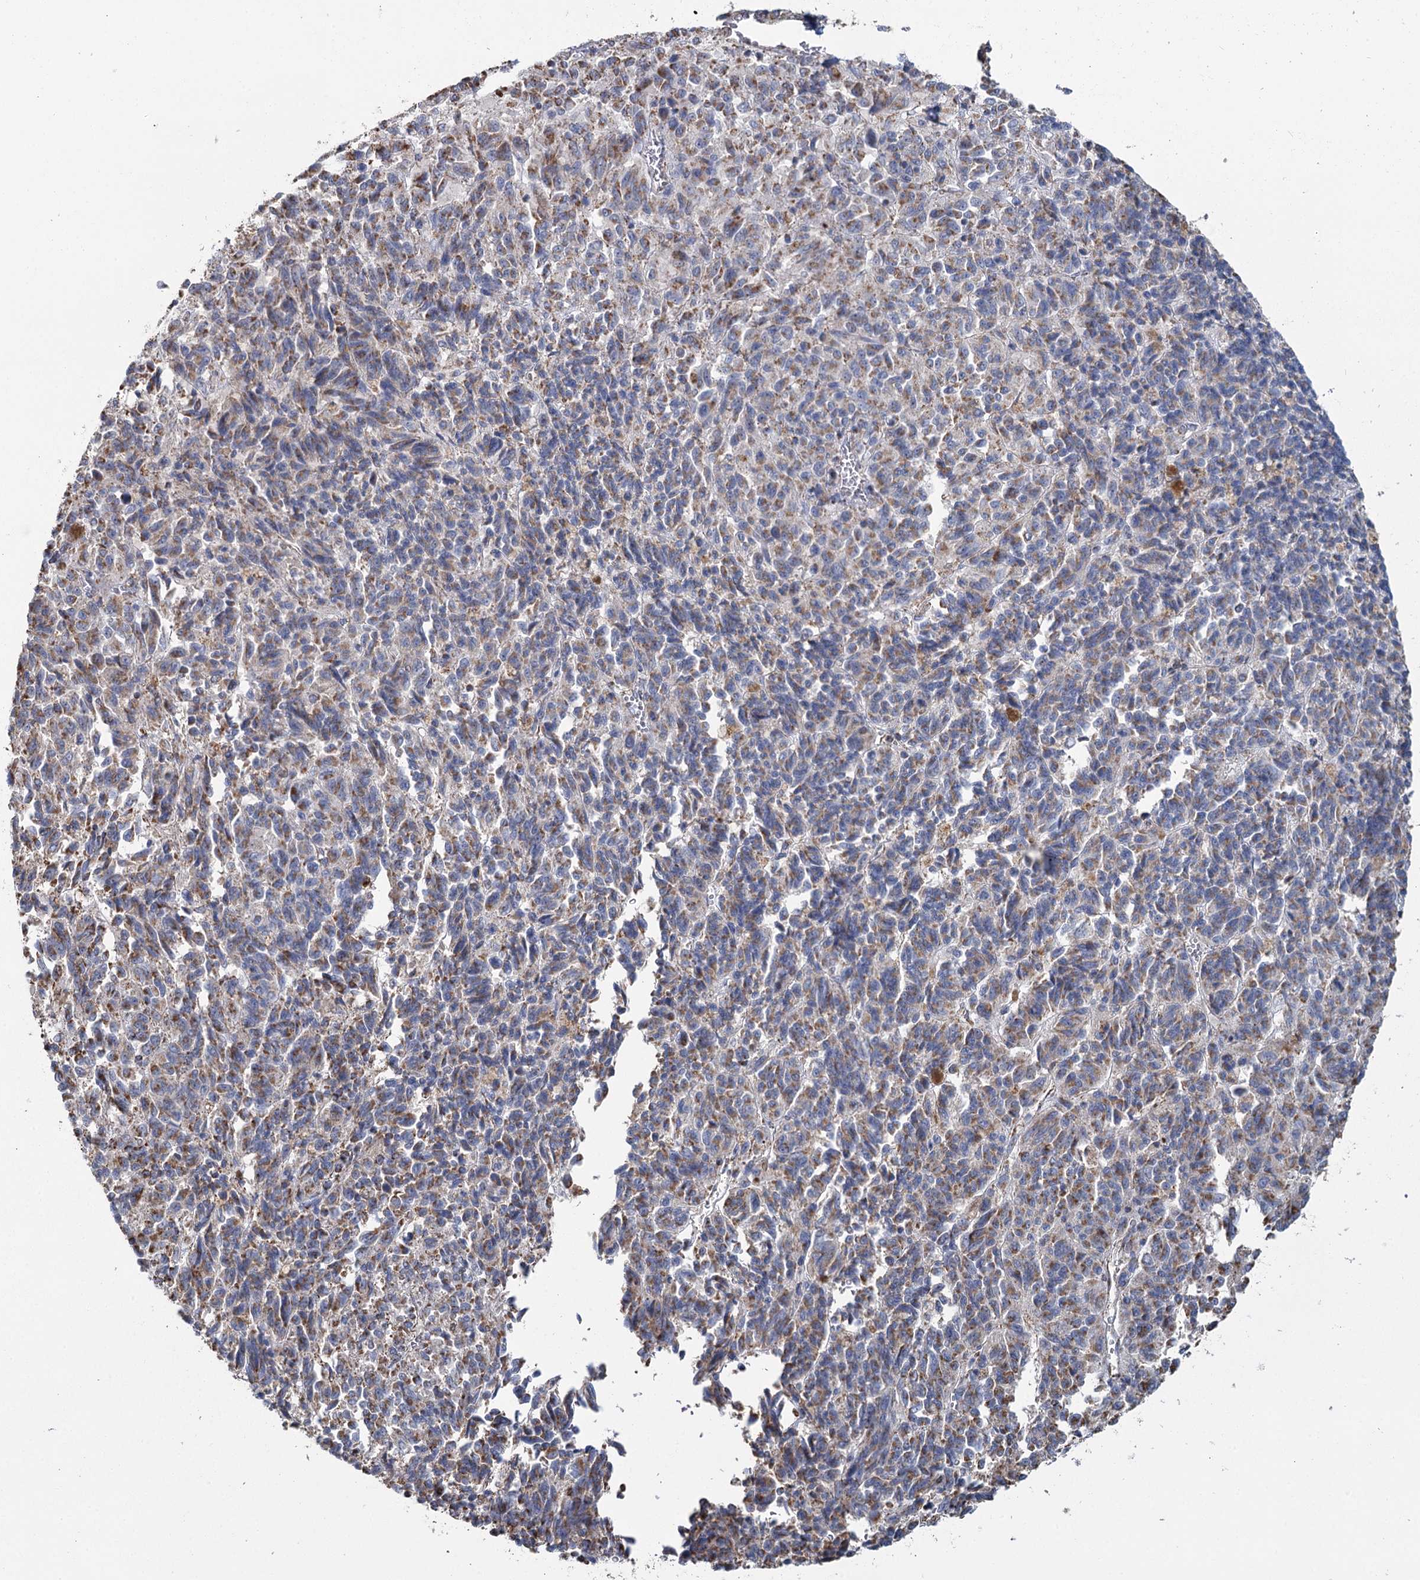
{"staining": {"intensity": "moderate", "quantity": "25%-75%", "location": "cytoplasmic/membranous"}, "tissue": "melanoma", "cell_type": "Tumor cells", "image_type": "cancer", "snomed": [{"axis": "morphology", "description": "Malignant melanoma, Metastatic site"}, {"axis": "topography", "description": "Lung"}], "caption": "Immunohistochemistry staining of melanoma, which displays medium levels of moderate cytoplasmic/membranous staining in about 25%-75% of tumor cells indicating moderate cytoplasmic/membranous protein positivity. The staining was performed using DAB (3,3'-diaminobenzidine) (brown) for protein detection and nuclei were counterstained in hematoxylin (blue).", "gene": "MRPL44", "patient": {"sex": "male", "age": 64}}